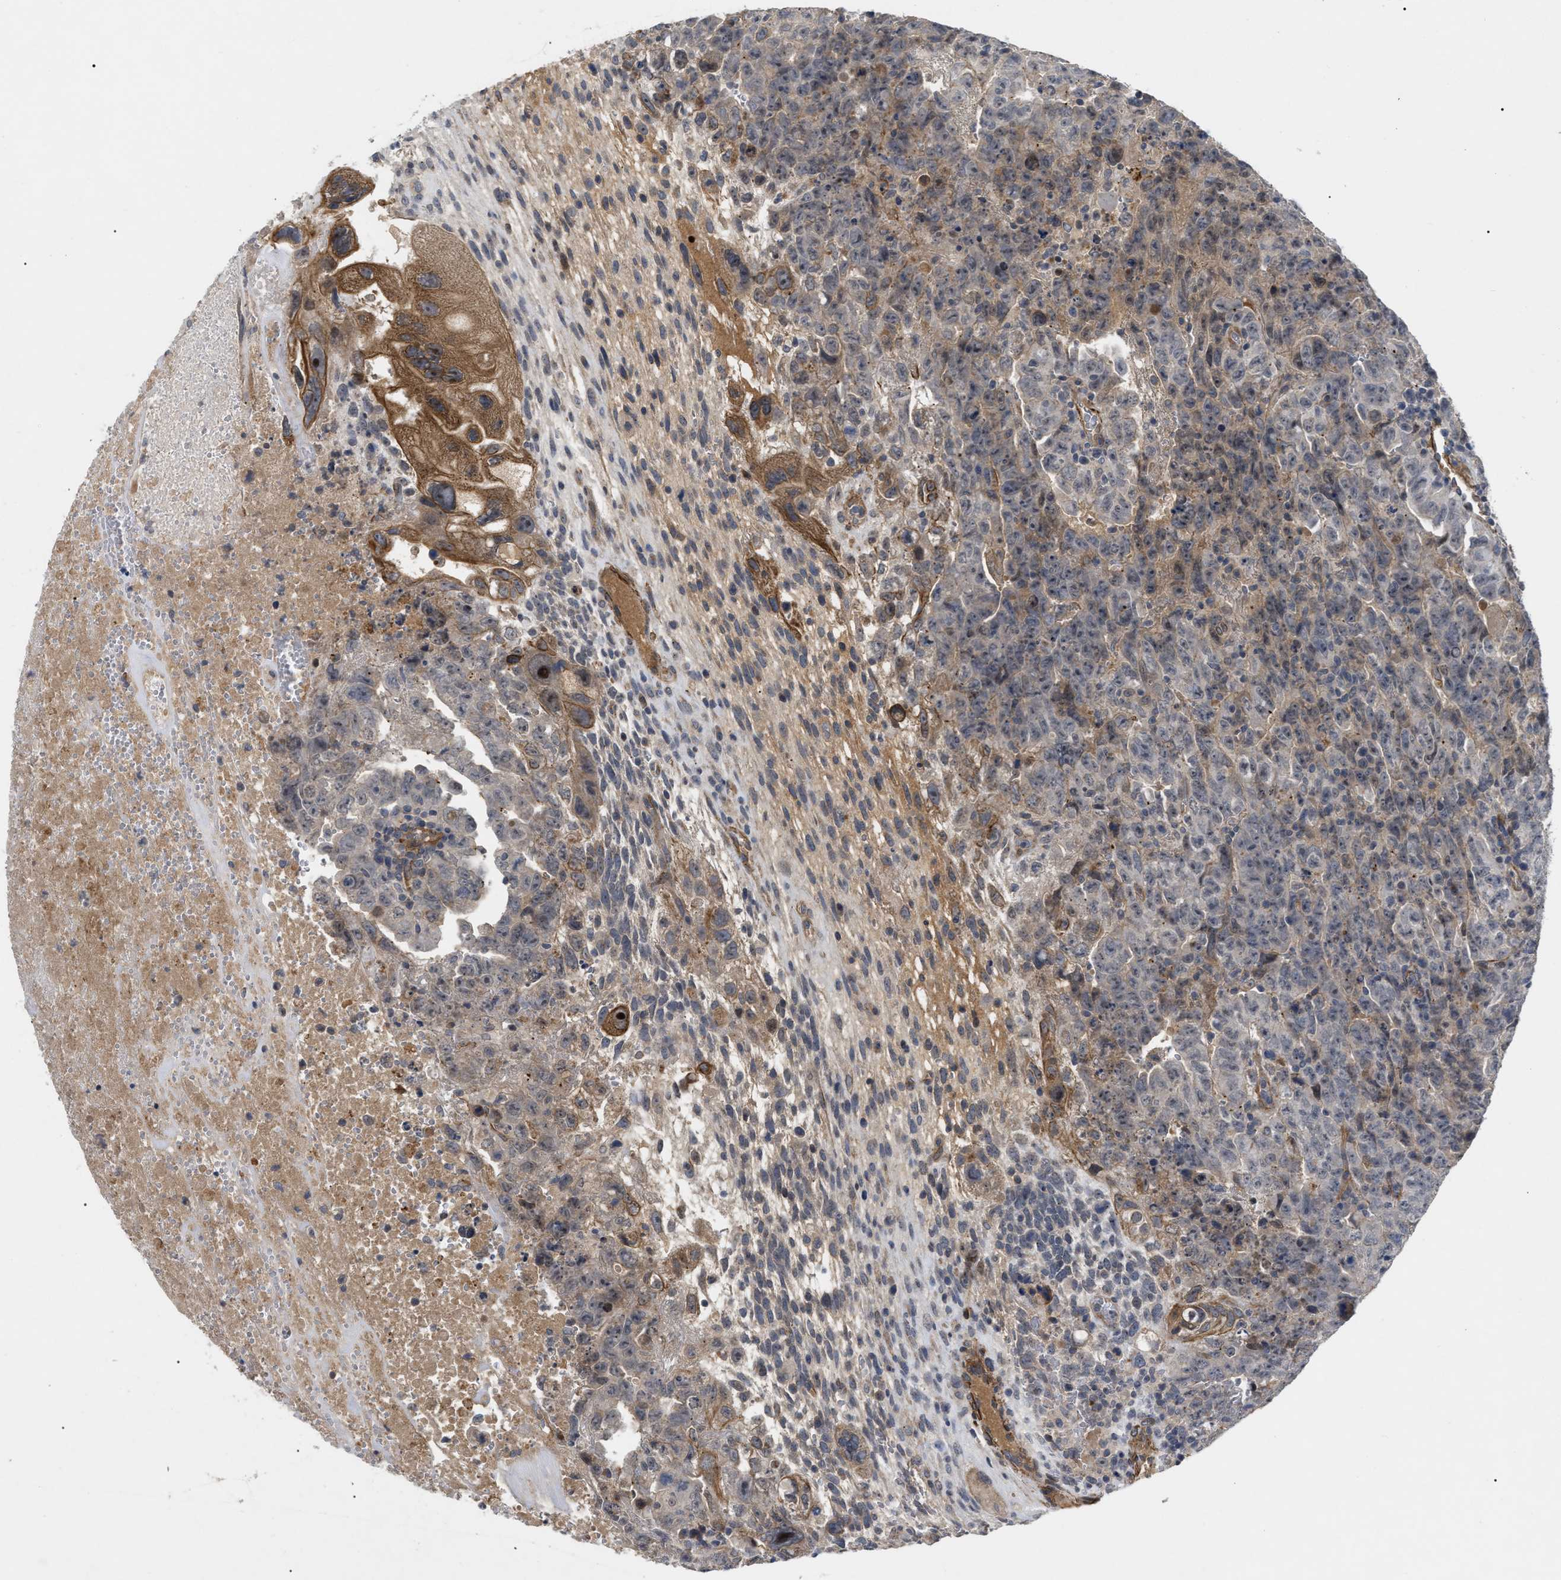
{"staining": {"intensity": "negative", "quantity": "none", "location": "none"}, "tissue": "testis cancer", "cell_type": "Tumor cells", "image_type": "cancer", "snomed": [{"axis": "morphology", "description": "Carcinoma, Embryonal, NOS"}, {"axis": "topography", "description": "Testis"}], "caption": "Immunohistochemistry of embryonal carcinoma (testis) shows no expression in tumor cells.", "gene": "ST6GALNAC6", "patient": {"sex": "male", "age": 28}}